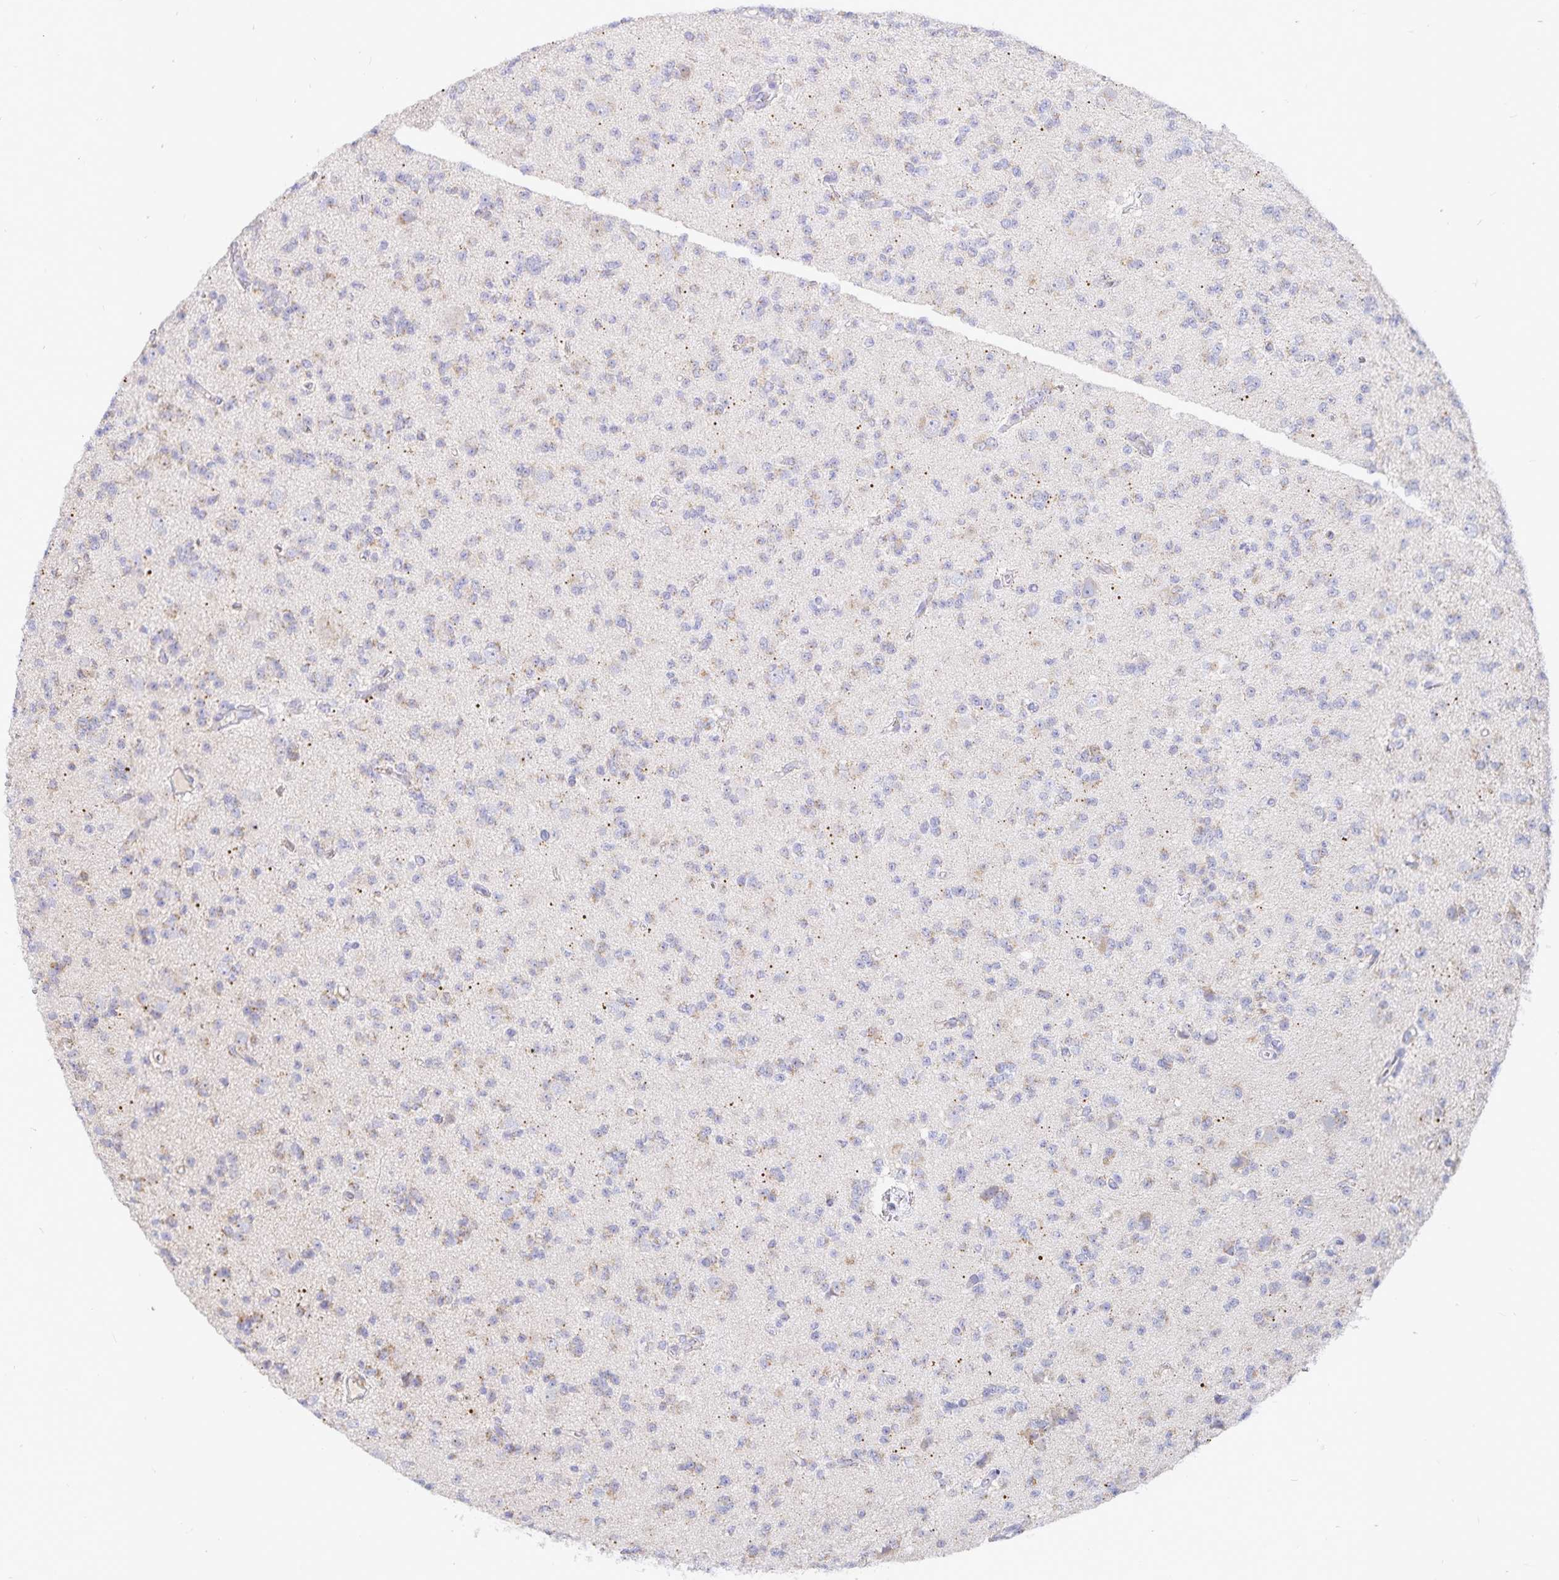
{"staining": {"intensity": "weak", "quantity": "25%-75%", "location": "cytoplasmic/membranous"}, "tissue": "glioma", "cell_type": "Tumor cells", "image_type": "cancer", "snomed": [{"axis": "morphology", "description": "Glioma, malignant, High grade"}, {"axis": "topography", "description": "Brain"}], "caption": "Immunohistochemistry (IHC) (DAB) staining of malignant high-grade glioma shows weak cytoplasmic/membranous protein positivity in about 25%-75% of tumor cells.", "gene": "PKHD1", "patient": {"sex": "male", "age": 36}}